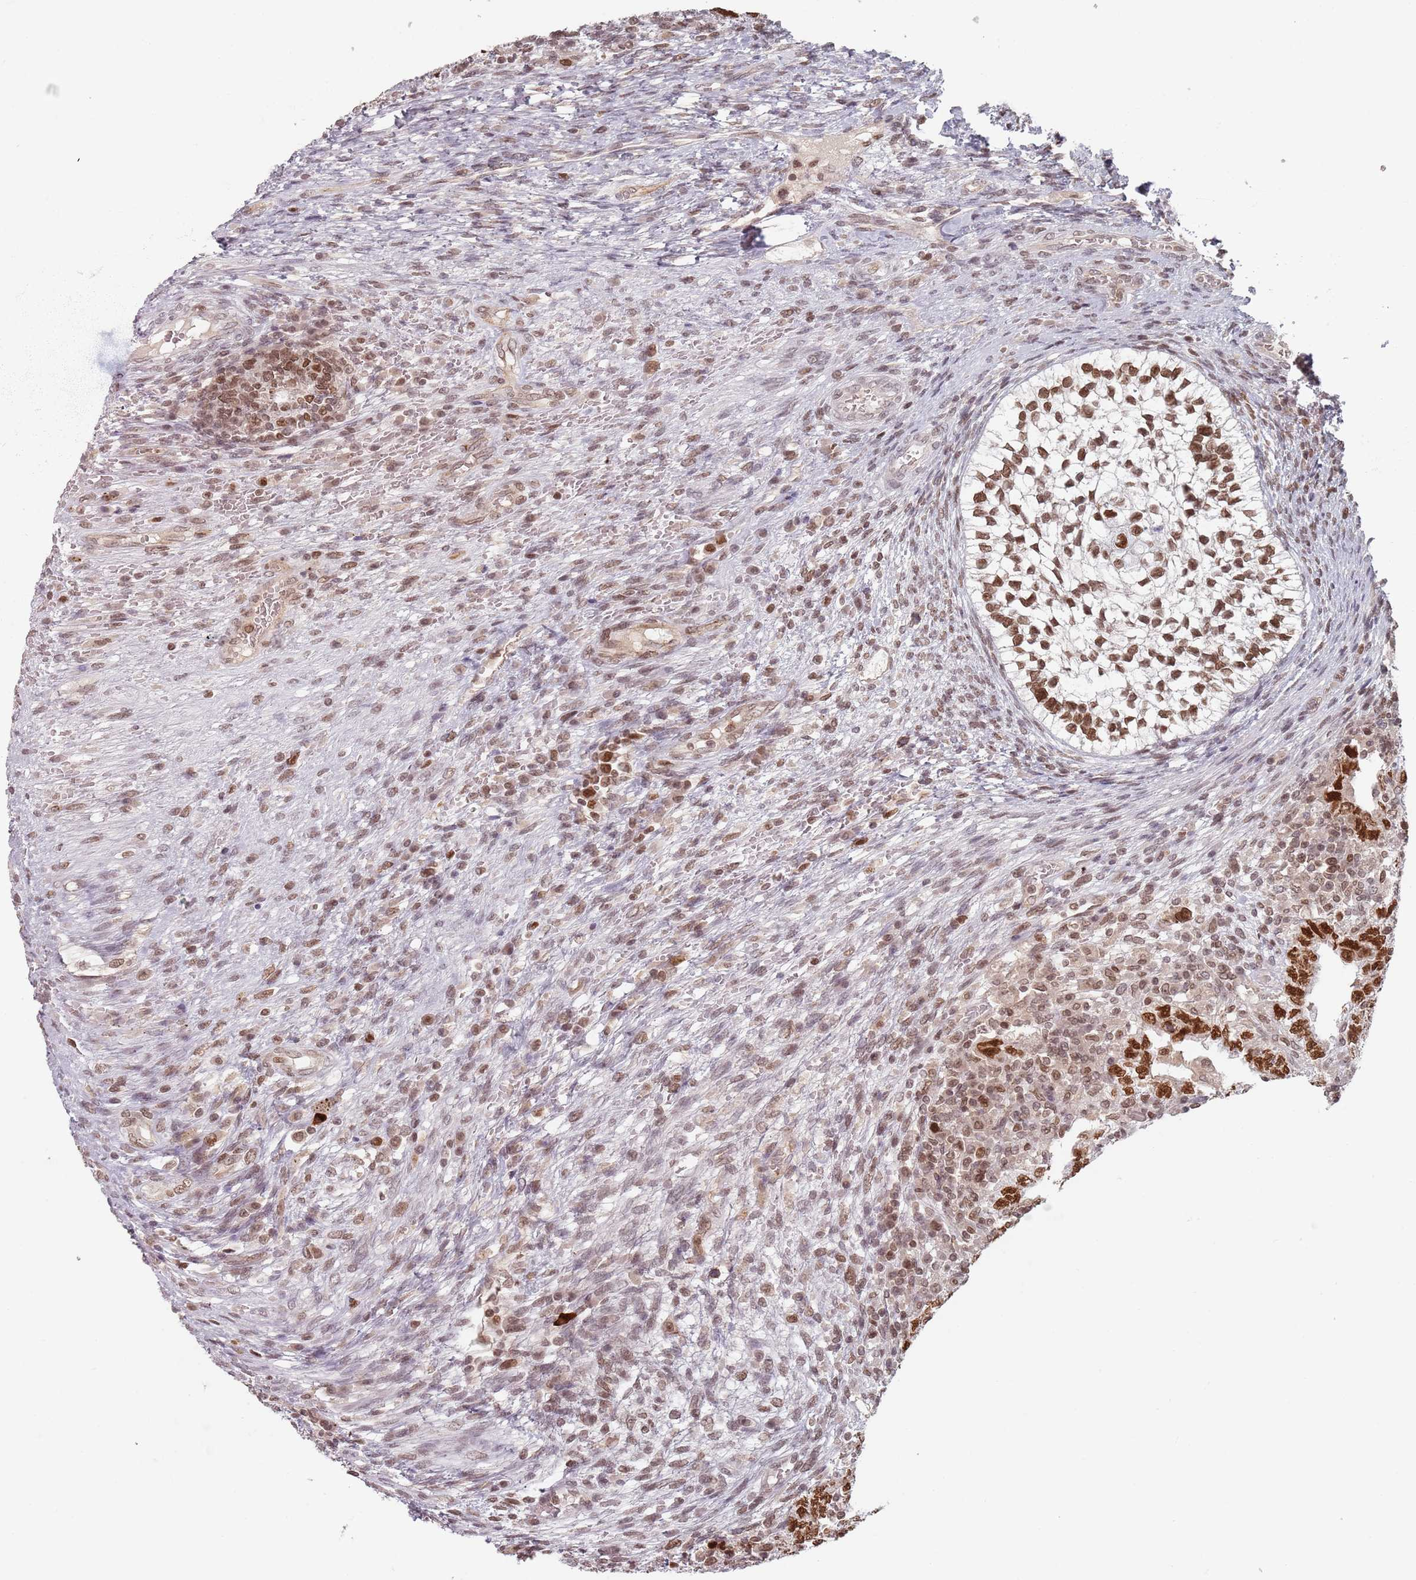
{"staining": {"intensity": "strong", "quantity": "25%-75%", "location": "nuclear"}, "tissue": "testis cancer", "cell_type": "Tumor cells", "image_type": "cancer", "snomed": [{"axis": "morphology", "description": "Carcinoma, Embryonal, NOS"}, {"axis": "topography", "description": "Testis"}], "caption": "Brown immunohistochemical staining in human embryonal carcinoma (testis) shows strong nuclear staining in approximately 25%-75% of tumor cells.", "gene": "NUP50", "patient": {"sex": "male", "age": 26}}